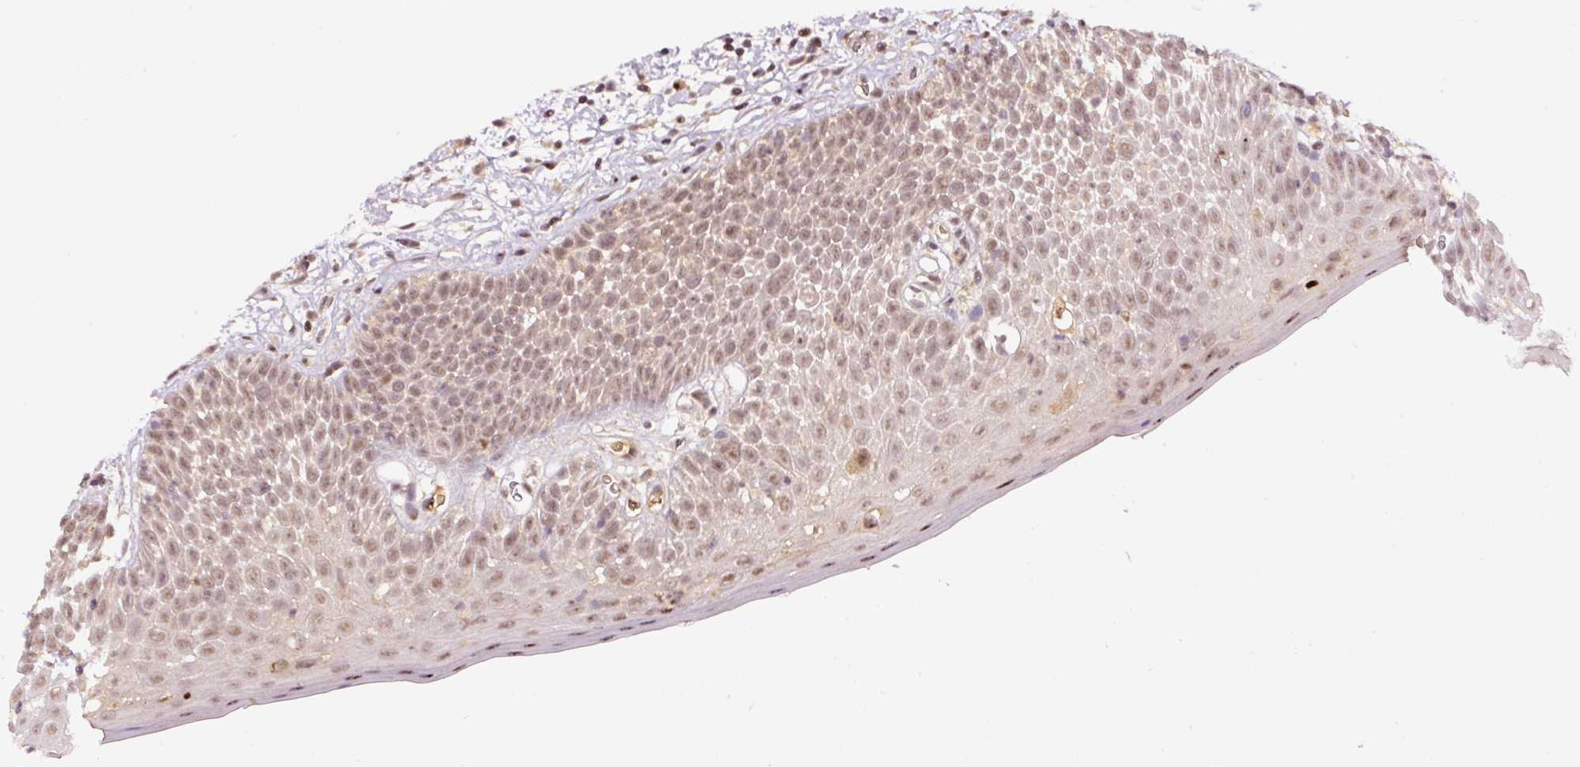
{"staining": {"intensity": "weak", "quantity": ">75%", "location": "nuclear"}, "tissue": "oral mucosa", "cell_type": "Squamous epithelial cells", "image_type": "normal", "snomed": [{"axis": "morphology", "description": "Normal tissue, NOS"}, {"axis": "morphology", "description": "Squamous cell carcinoma, NOS"}, {"axis": "topography", "description": "Oral tissue"}, {"axis": "topography", "description": "Tounge, NOS"}, {"axis": "topography", "description": "Head-Neck"}], "caption": "Oral mucosa was stained to show a protein in brown. There is low levels of weak nuclear positivity in approximately >75% of squamous epithelial cells.", "gene": "DPPA4", "patient": {"sex": "male", "age": 76}}